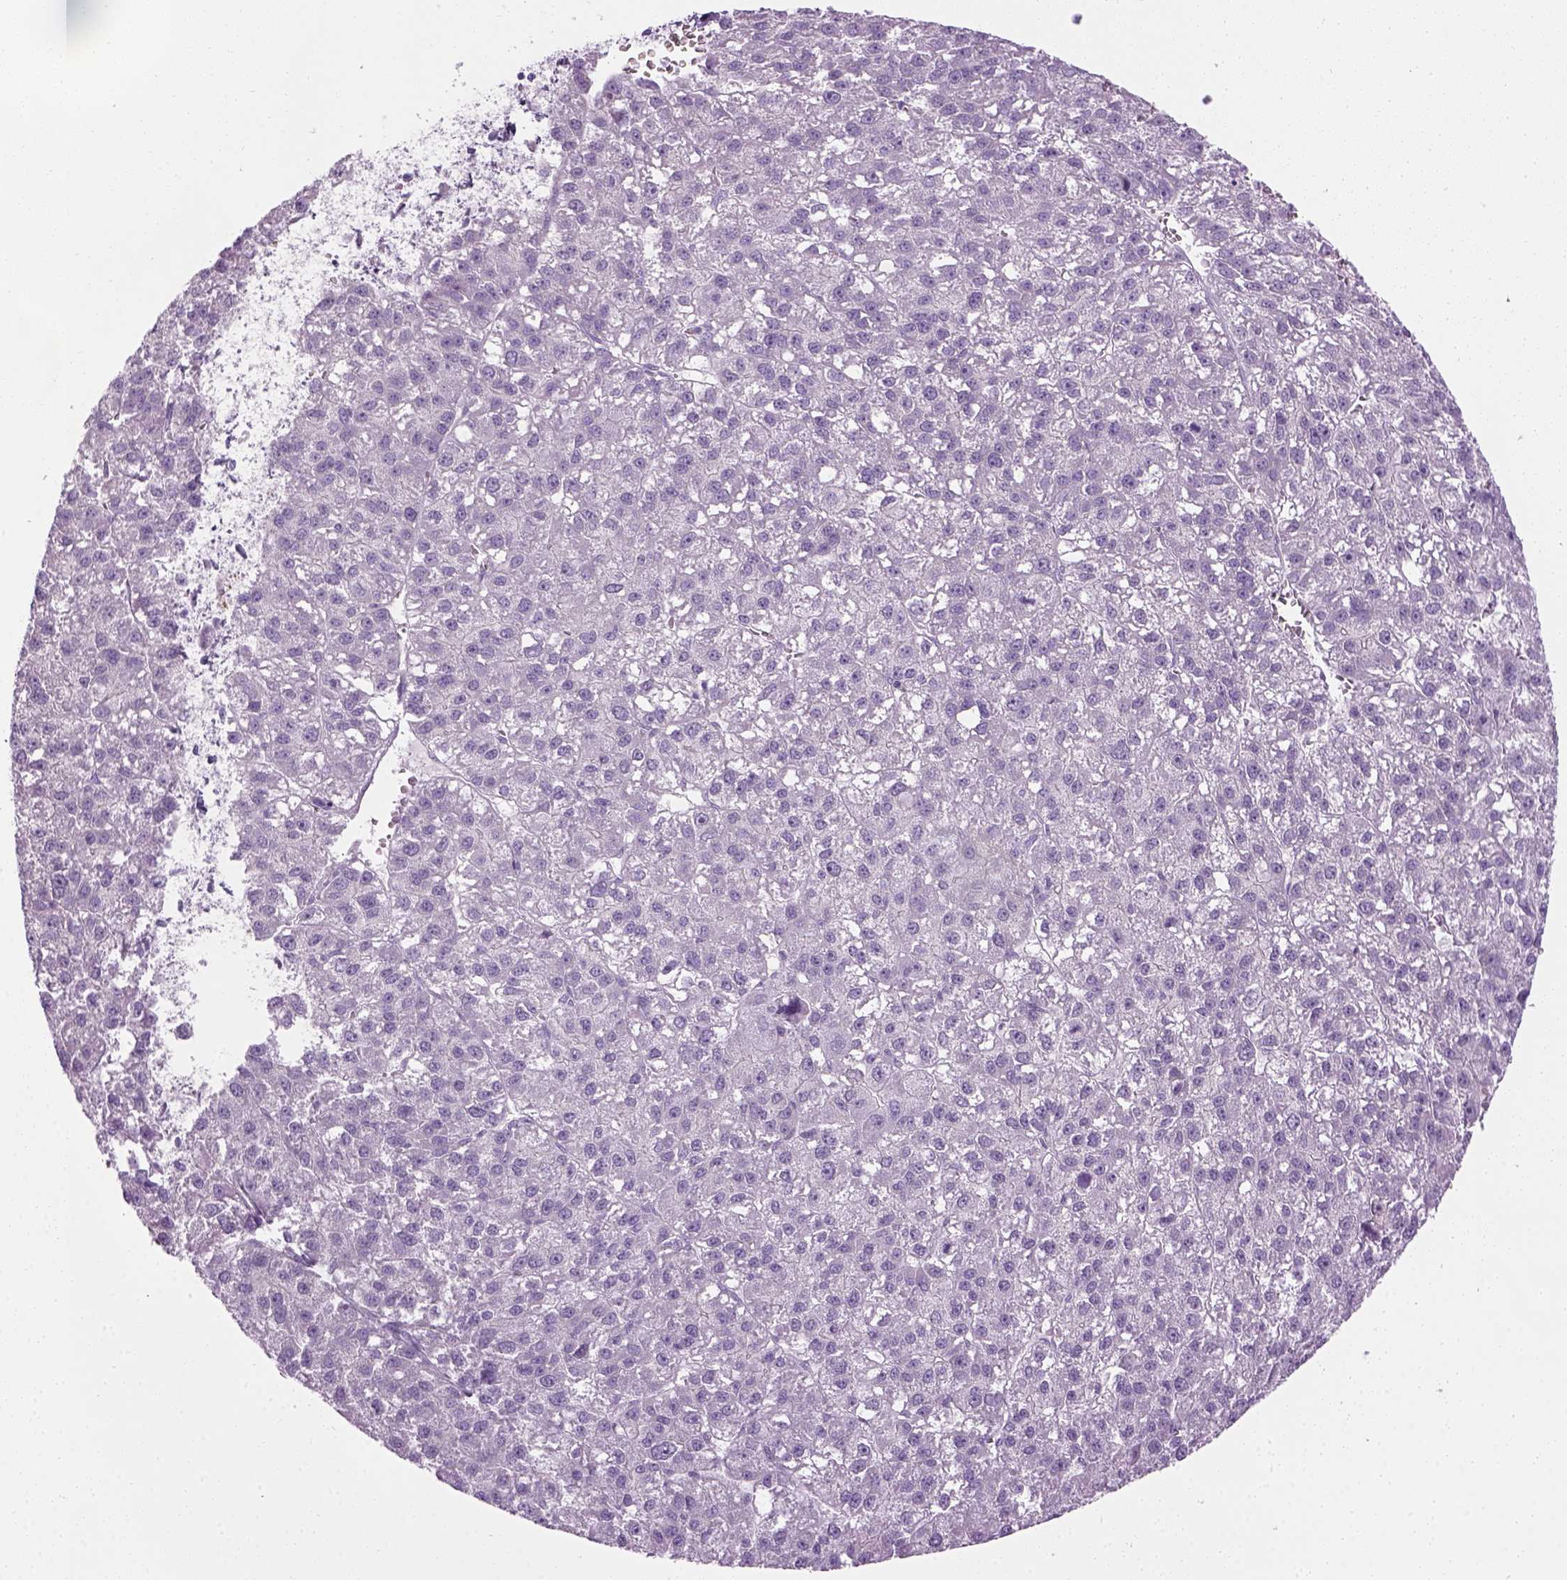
{"staining": {"intensity": "negative", "quantity": "none", "location": "none"}, "tissue": "liver cancer", "cell_type": "Tumor cells", "image_type": "cancer", "snomed": [{"axis": "morphology", "description": "Carcinoma, Hepatocellular, NOS"}, {"axis": "topography", "description": "Liver"}], "caption": "This is an immunohistochemistry image of human hepatocellular carcinoma (liver). There is no positivity in tumor cells.", "gene": "CIBAR2", "patient": {"sex": "female", "age": 70}}